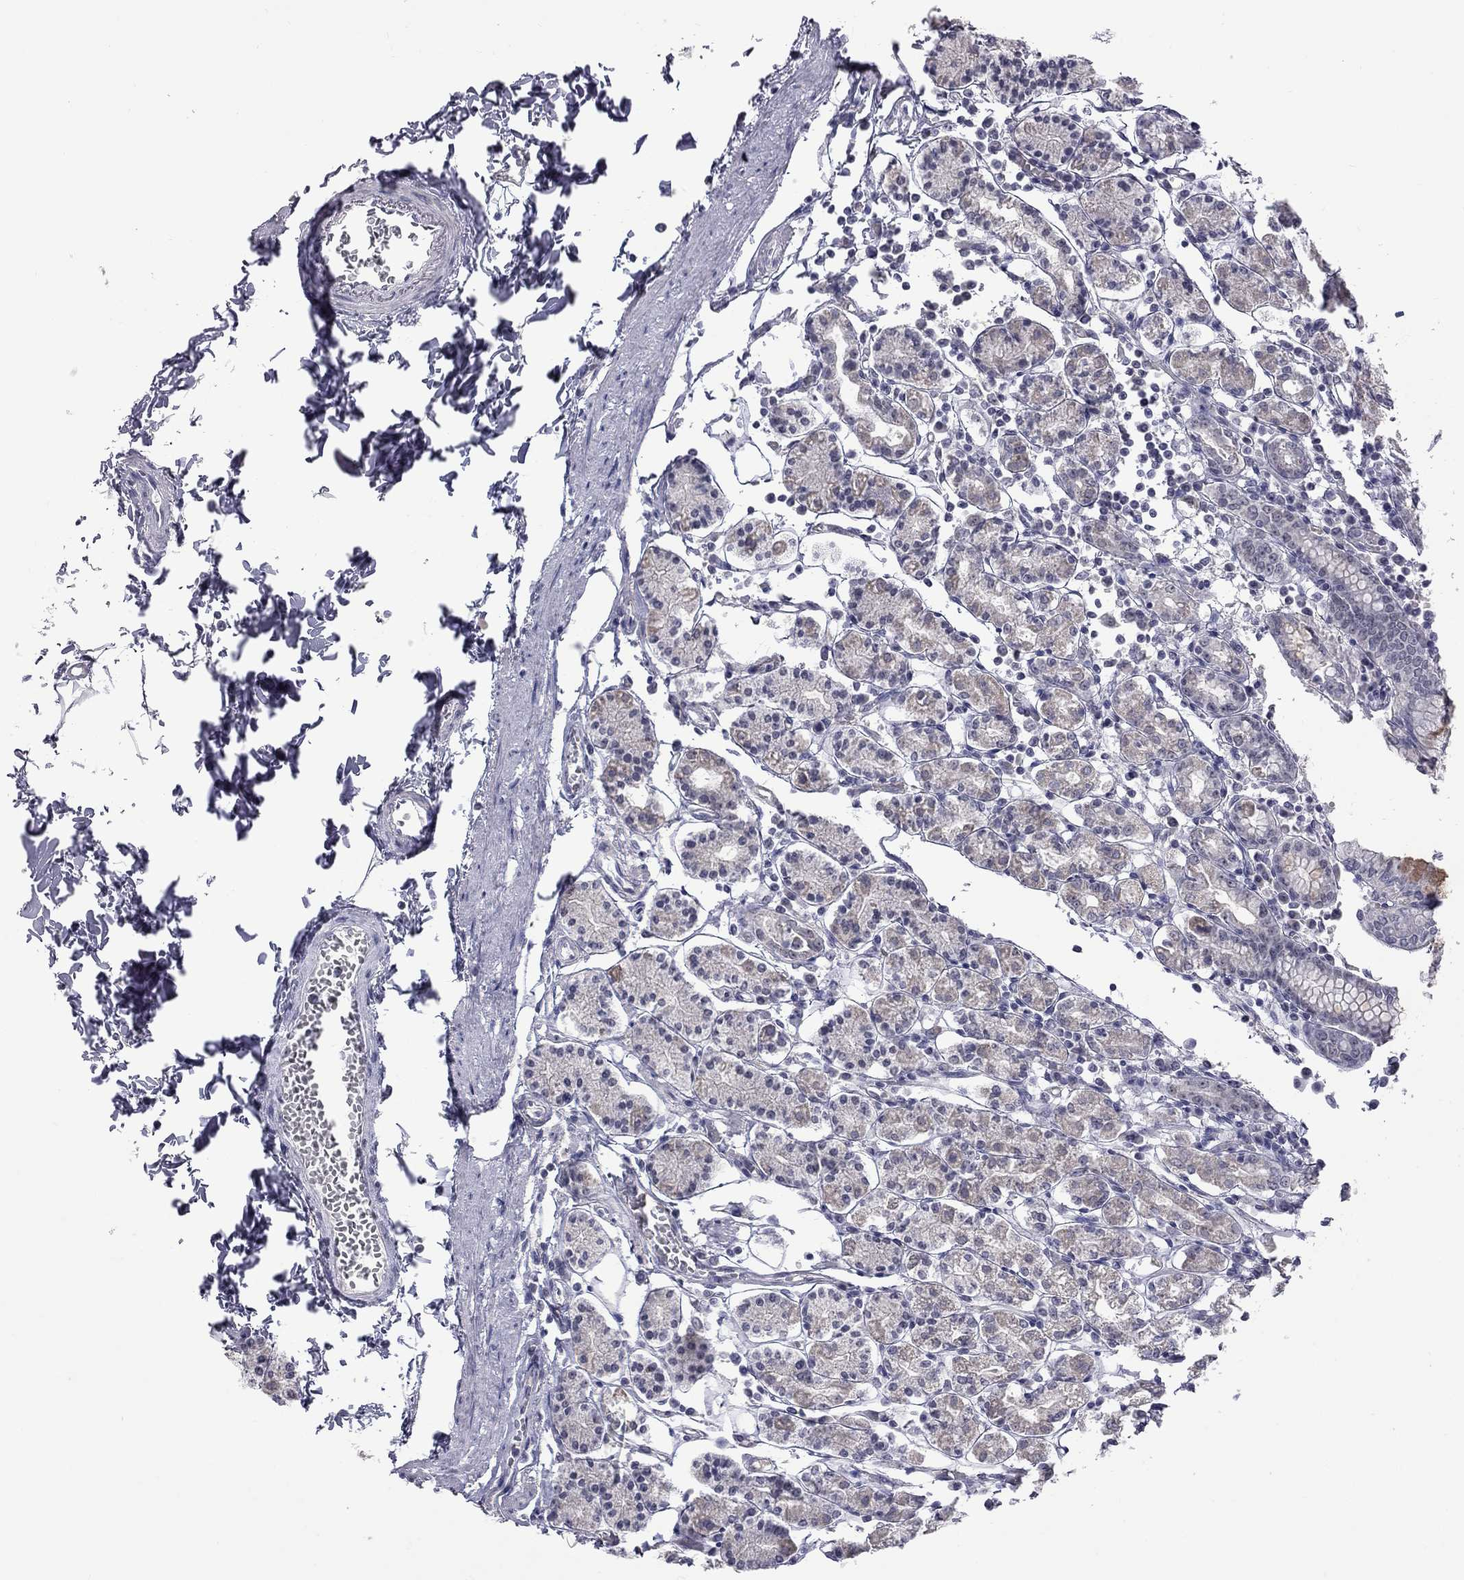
{"staining": {"intensity": "weak", "quantity": "<25%", "location": "cytoplasmic/membranous"}, "tissue": "stomach", "cell_type": "Glandular cells", "image_type": "normal", "snomed": [{"axis": "morphology", "description": "Normal tissue, NOS"}, {"axis": "topography", "description": "Stomach, upper"}, {"axis": "topography", "description": "Stomach"}], "caption": "The micrograph exhibits no staining of glandular cells in benign stomach.", "gene": "GSG1L", "patient": {"sex": "male", "age": 62}}